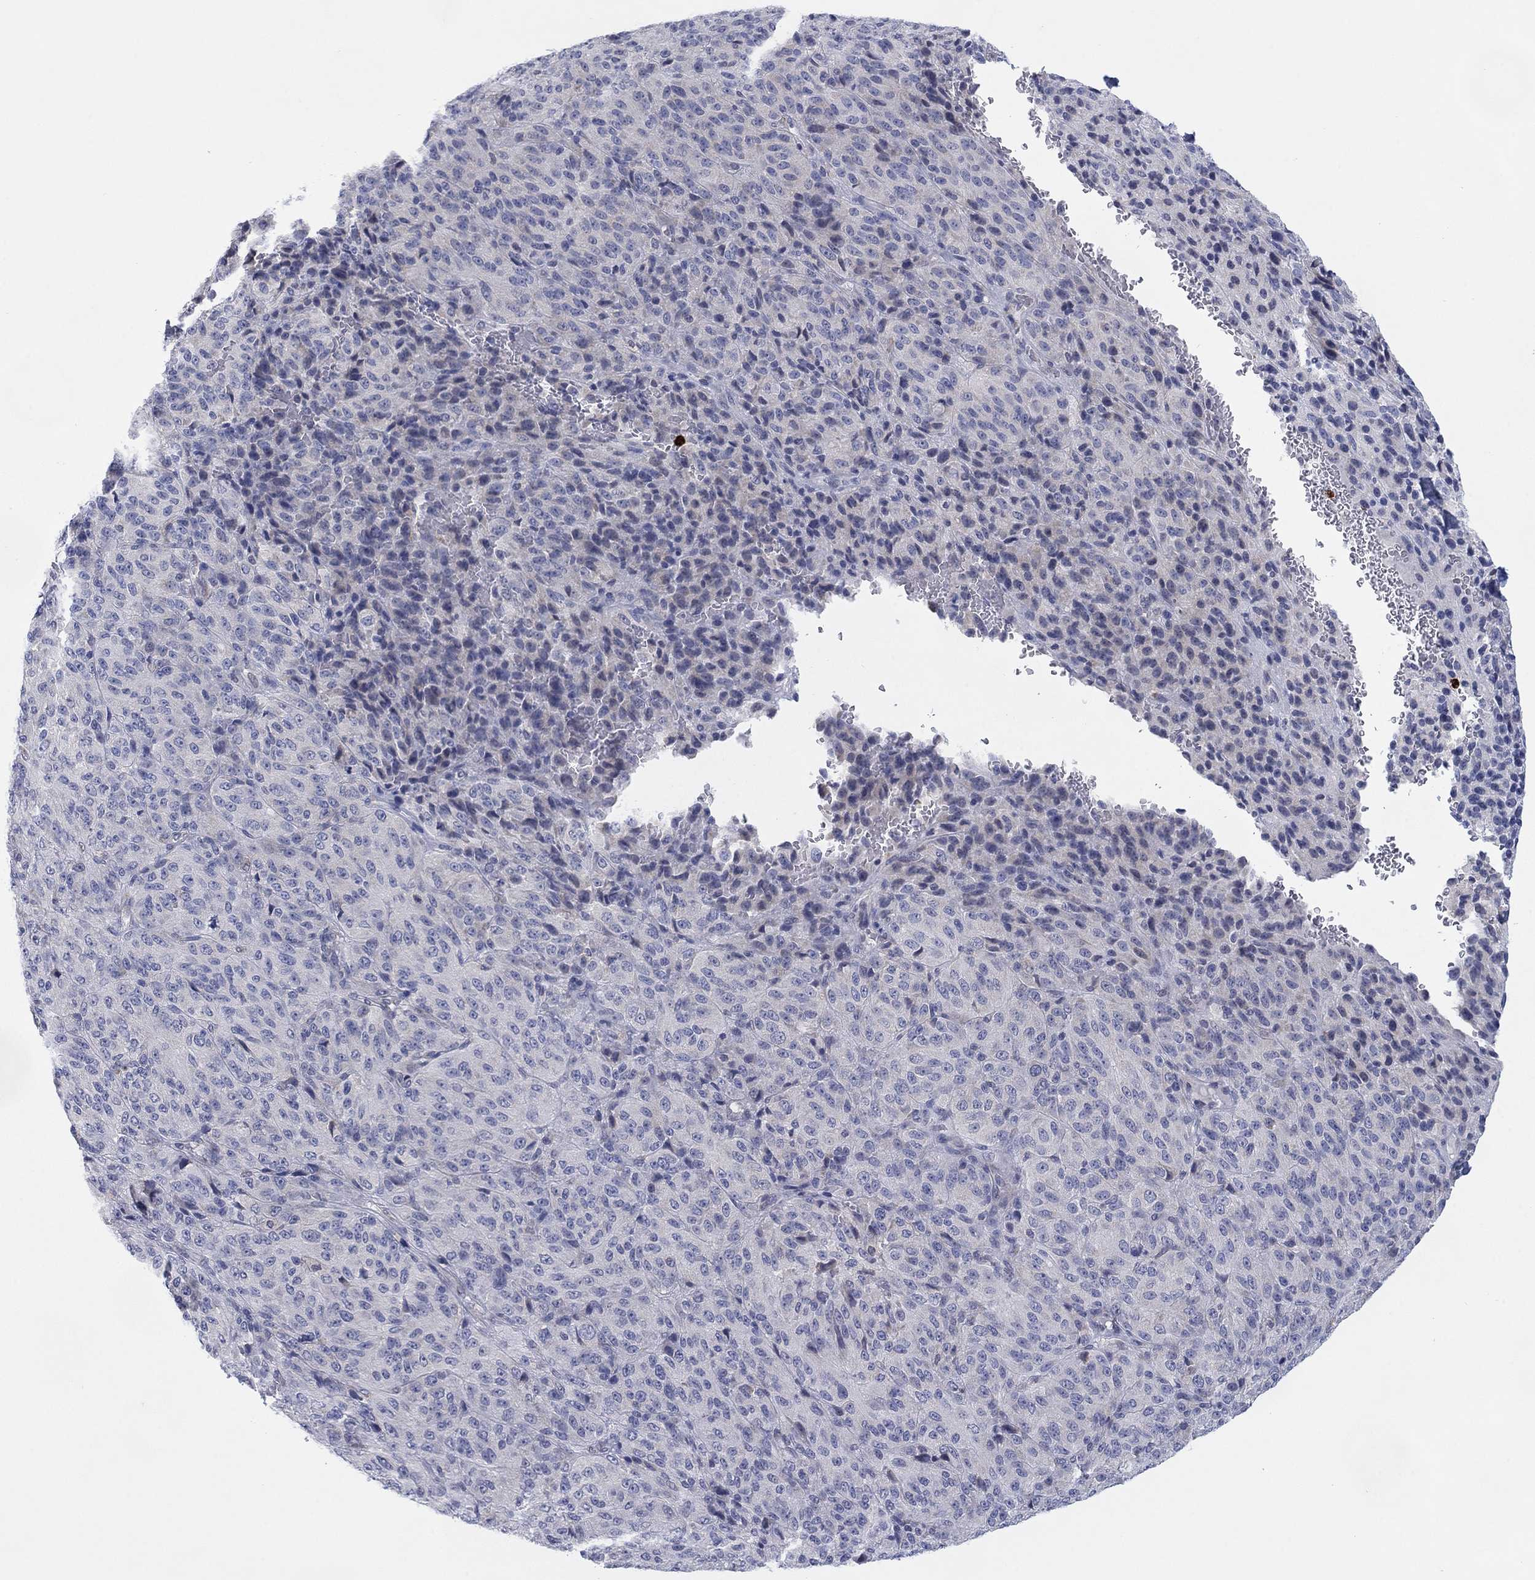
{"staining": {"intensity": "negative", "quantity": "none", "location": "none"}, "tissue": "melanoma", "cell_type": "Tumor cells", "image_type": "cancer", "snomed": [{"axis": "morphology", "description": "Malignant melanoma, Metastatic site"}, {"axis": "topography", "description": "Brain"}], "caption": "The immunohistochemistry histopathology image has no significant positivity in tumor cells of malignant melanoma (metastatic site) tissue.", "gene": "MTRFR", "patient": {"sex": "female", "age": 56}}